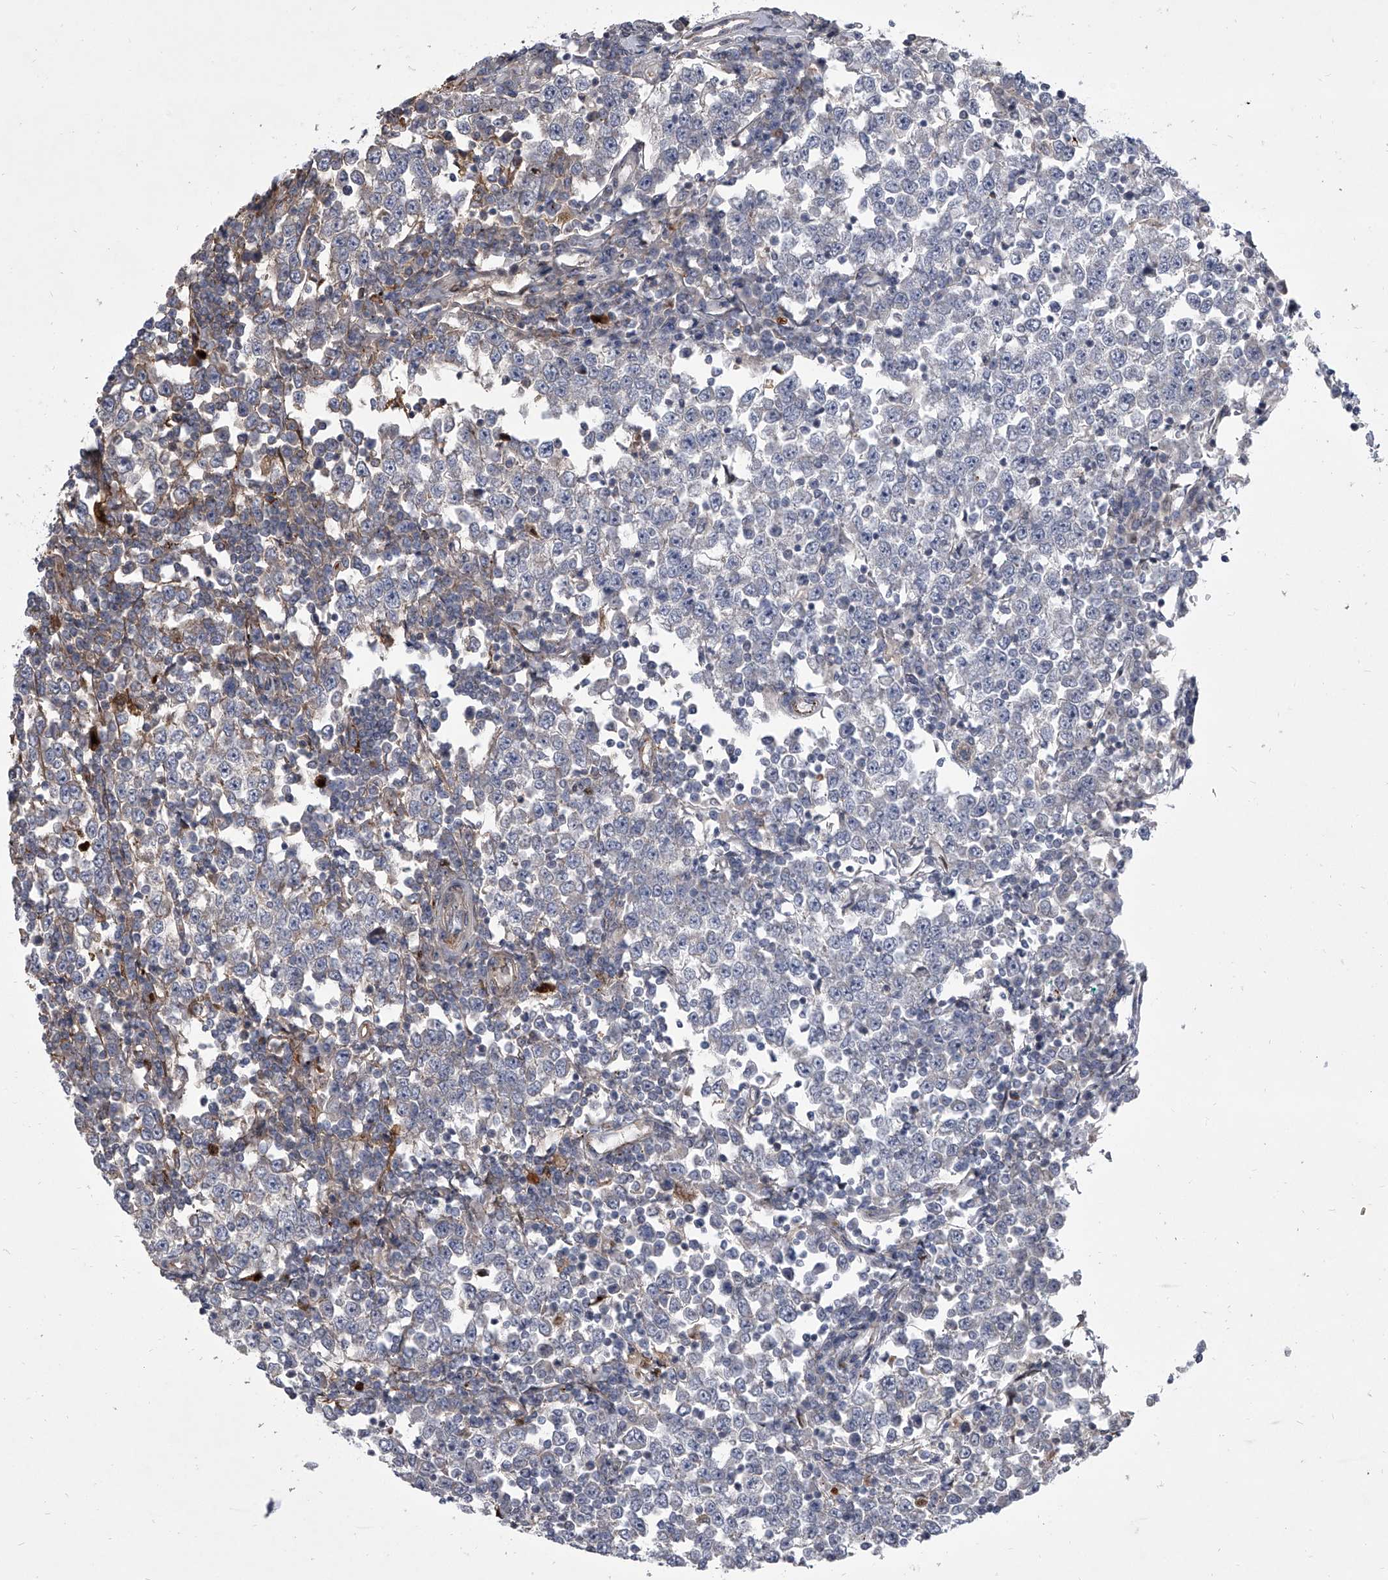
{"staining": {"intensity": "negative", "quantity": "none", "location": "none"}, "tissue": "testis cancer", "cell_type": "Tumor cells", "image_type": "cancer", "snomed": [{"axis": "morphology", "description": "Seminoma, NOS"}, {"axis": "topography", "description": "Testis"}], "caption": "An image of testis seminoma stained for a protein shows no brown staining in tumor cells.", "gene": "HEATR6", "patient": {"sex": "male", "age": 65}}